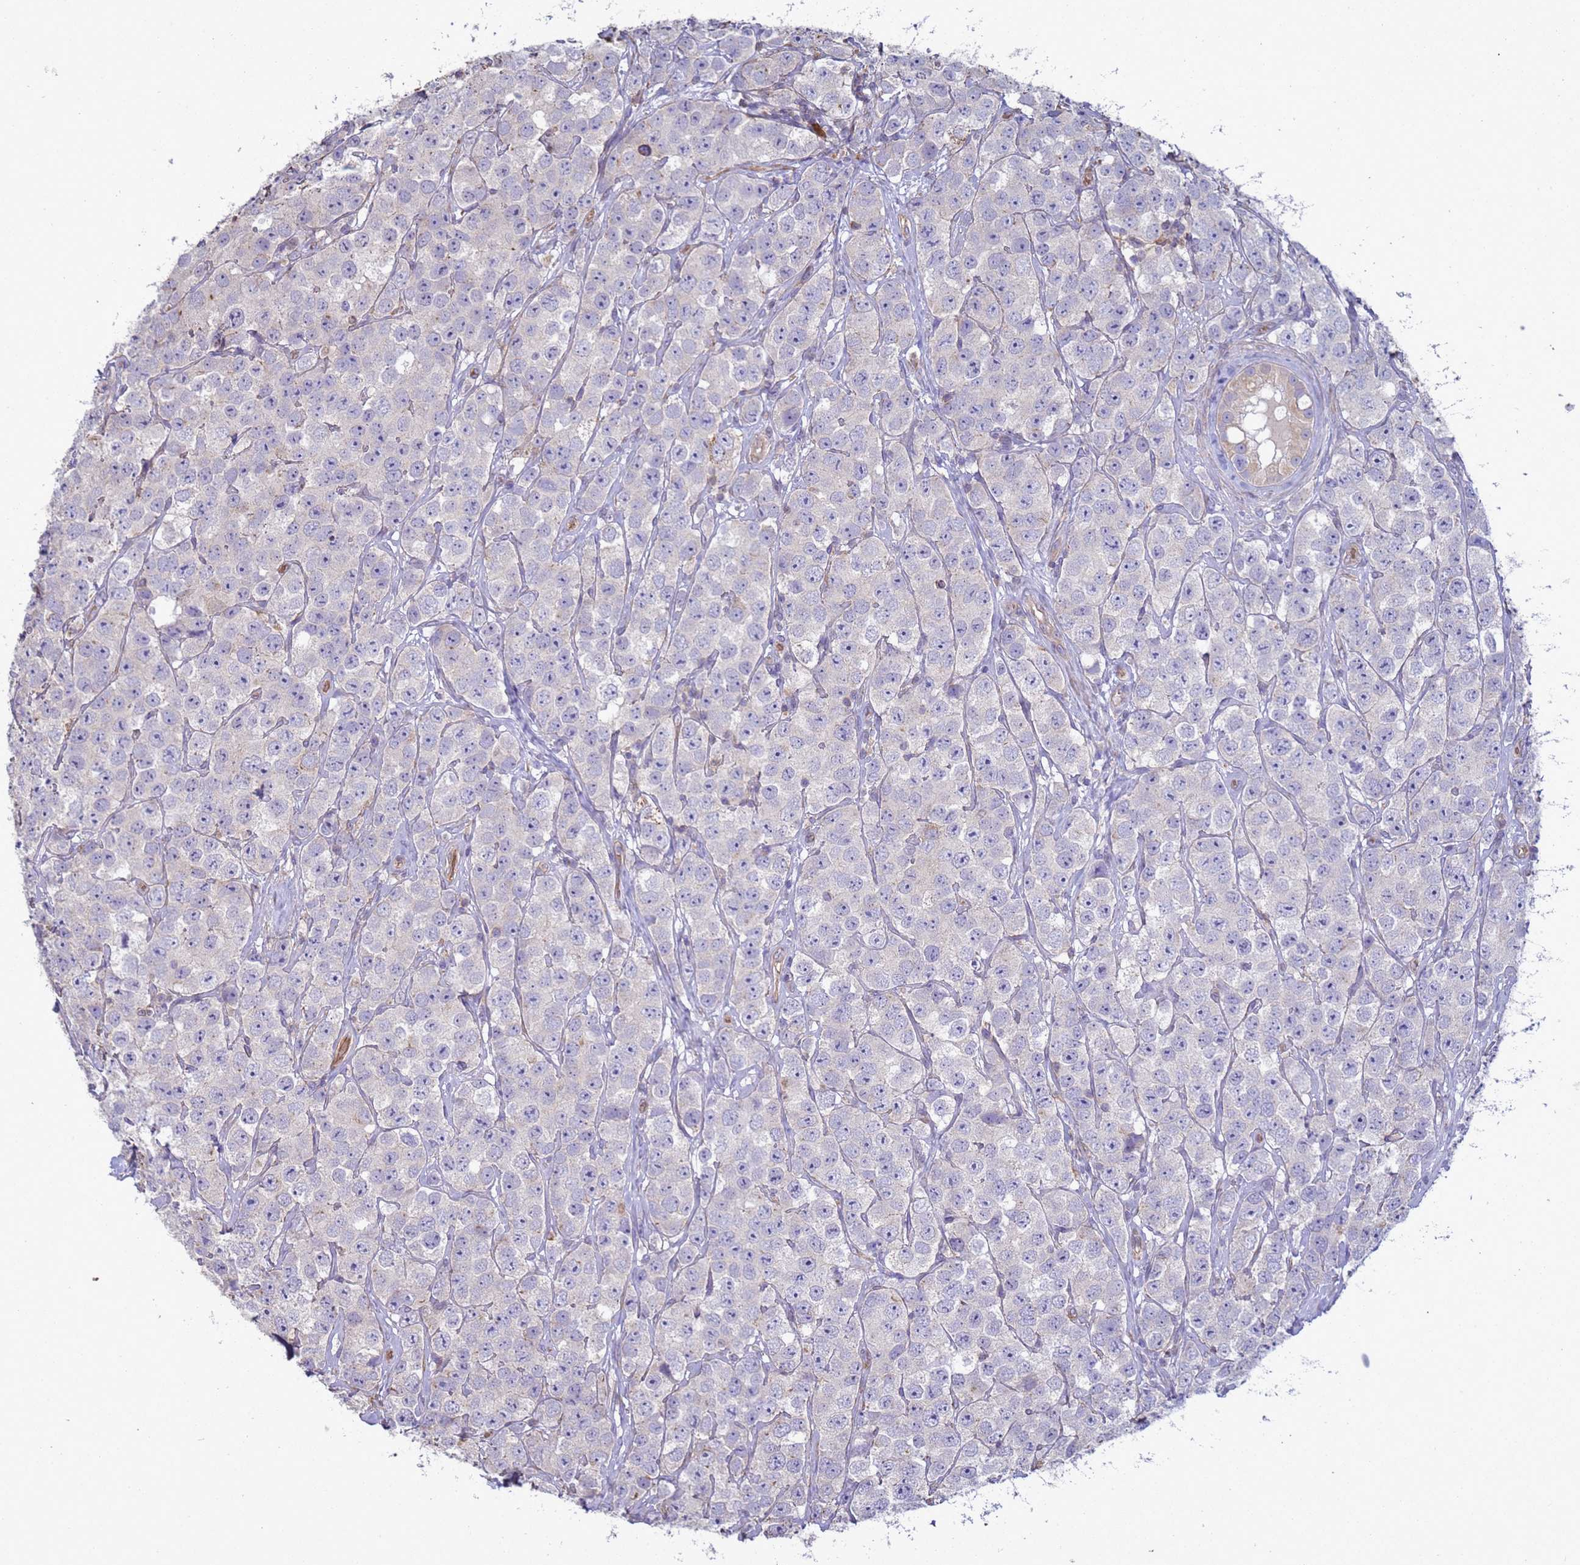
{"staining": {"intensity": "negative", "quantity": "none", "location": "none"}, "tissue": "testis cancer", "cell_type": "Tumor cells", "image_type": "cancer", "snomed": [{"axis": "morphology", "description": "Seminoma, NOS"}, {"axis": "topography", "description": "Testis"}], "caption": "The image demonstrates no significant expression in tumor cells of testis seminoma.", "gene": "SGIP1", "patient": {"sex": "male", "age": 28}}